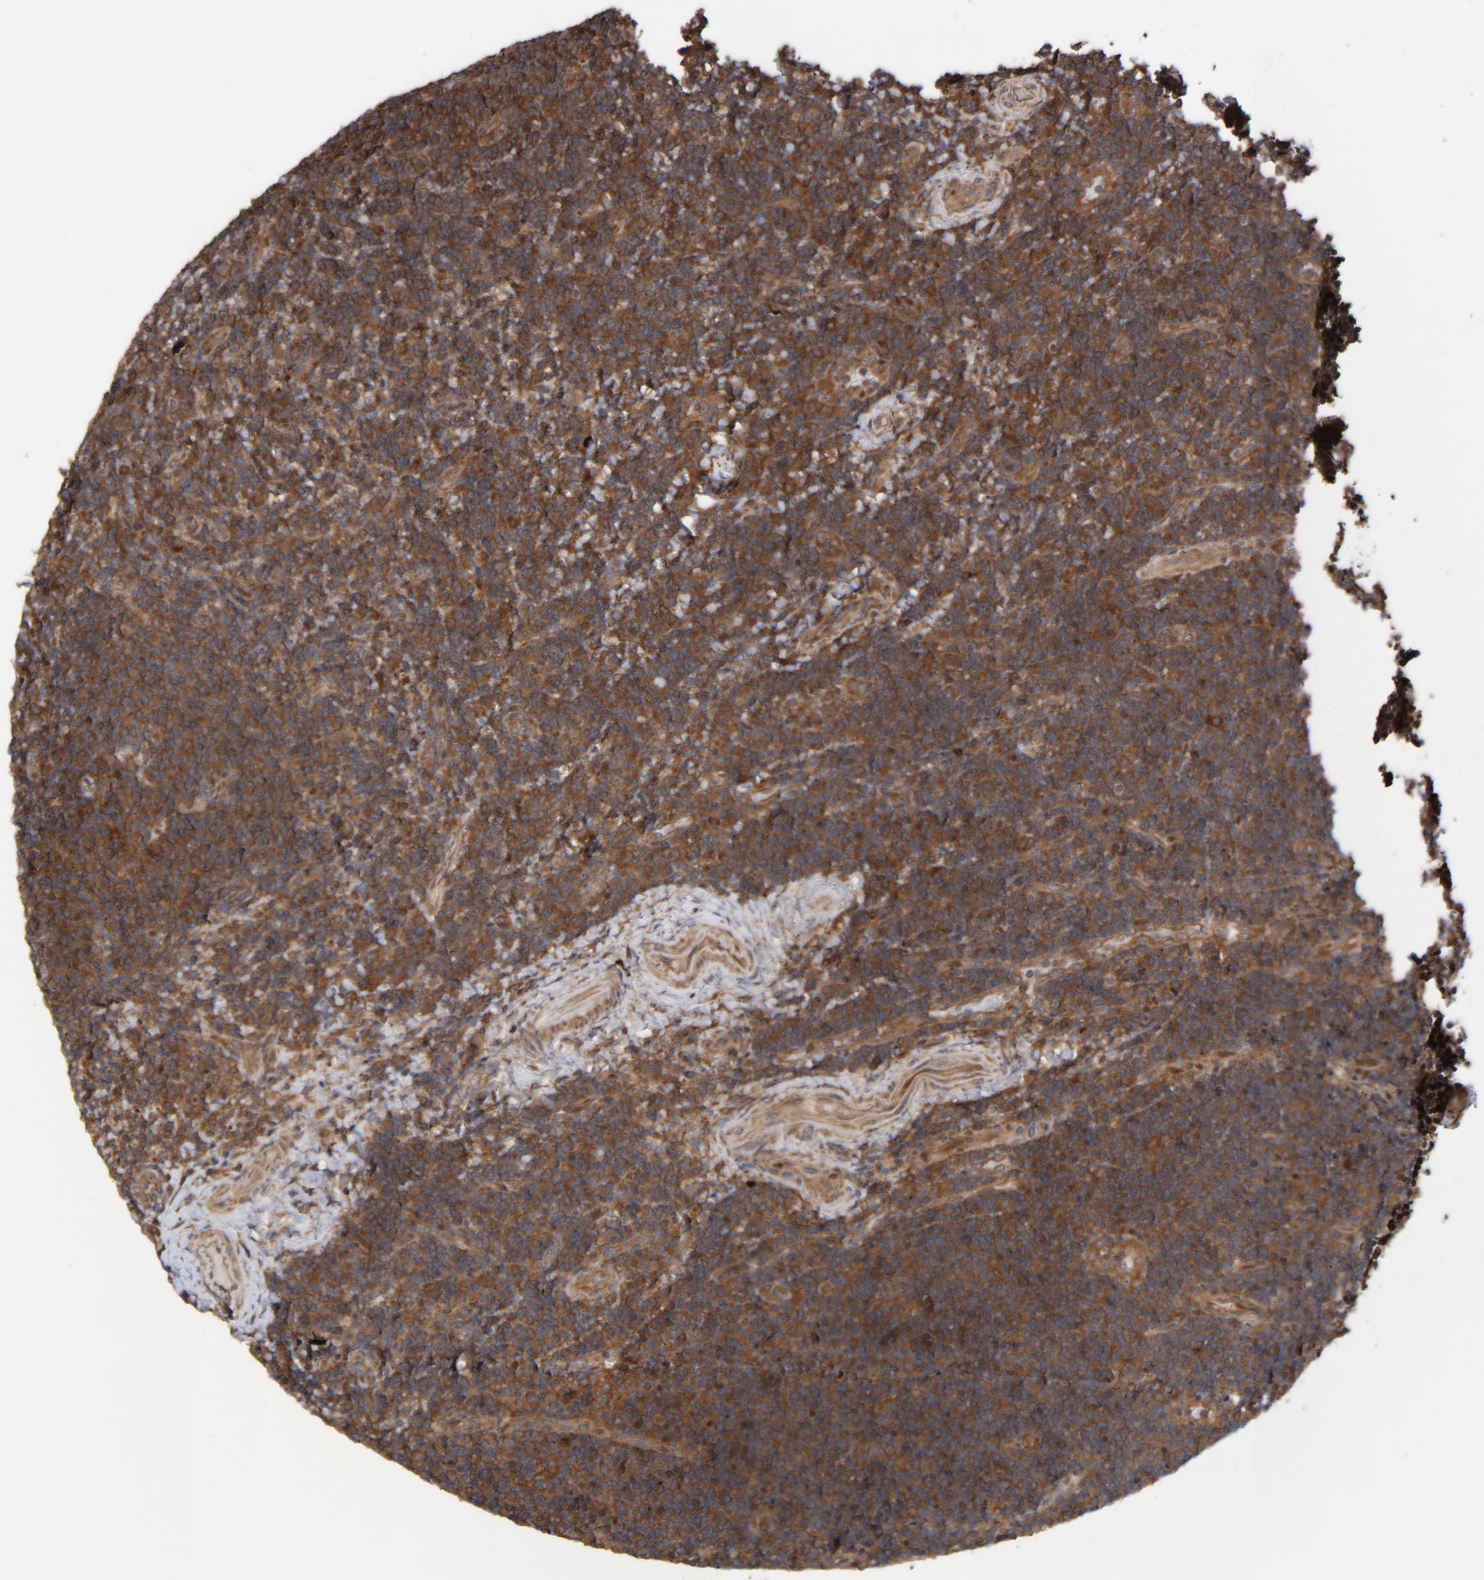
{"staining": {"intensity": "strong", "quantity": ">75%", "location": "cytoplasmic/membranous"}, "tissue": "lymphoma", "cell_type": "Tumor cells", "image_type": "cancer", "snomed": [{"axis": "morphology", "description": "Malignant lymphoma, non-Hodgkin's type, High grade"}, {"axis": "topography", "description": "Tonsil"}], "caption": "Protein staining displays strong cytoplasmic/membranous positivity in about >75% of tumor cells in high-grade malignant lymphoma, non-Hodgkin's type.", "gene": "CCDC57", "patient": {"sex": "female", "age": 36}}